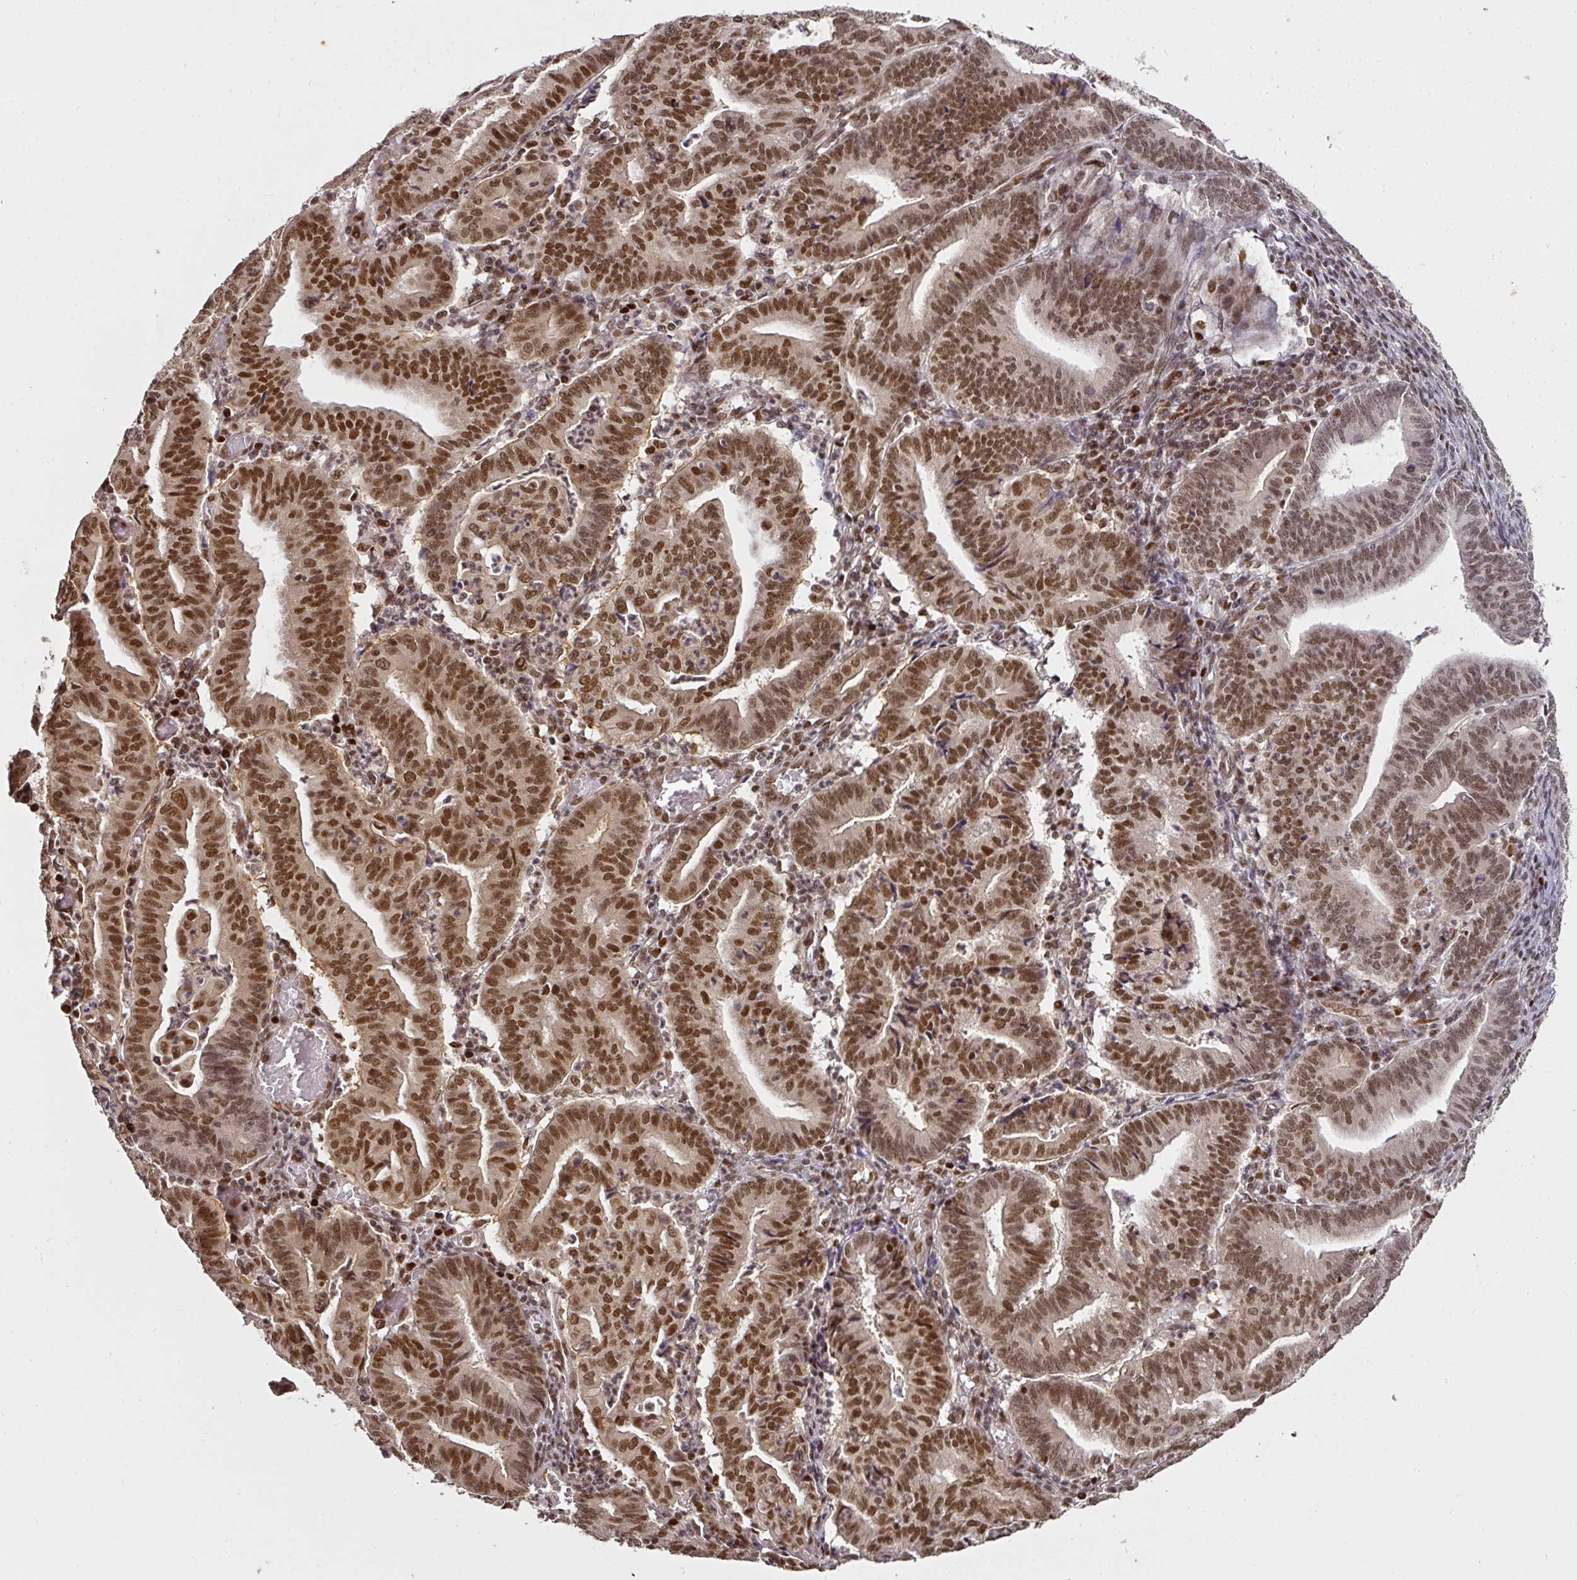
{"staining": {"intensity": "moderate", "quantity": ">75%", "location": "nuclear"}, "tissue": "endometrial cancer", "cell_type": "Tumor cells", "image_type": "cancer", "snomed": [{"axis": "morphology", "description": "Adenocarcinoma, NOS"}, {"axis": "topography", "description": "Endometrium"}], "caption": "High-power microscopy captured an IHC photomicrograph of endometrial cancer, revealing moderate nuclear staining in approximately >75% of tumor cells.", "gene": "GPRIN2", "patient": {"sex": "female", "age": 60}}